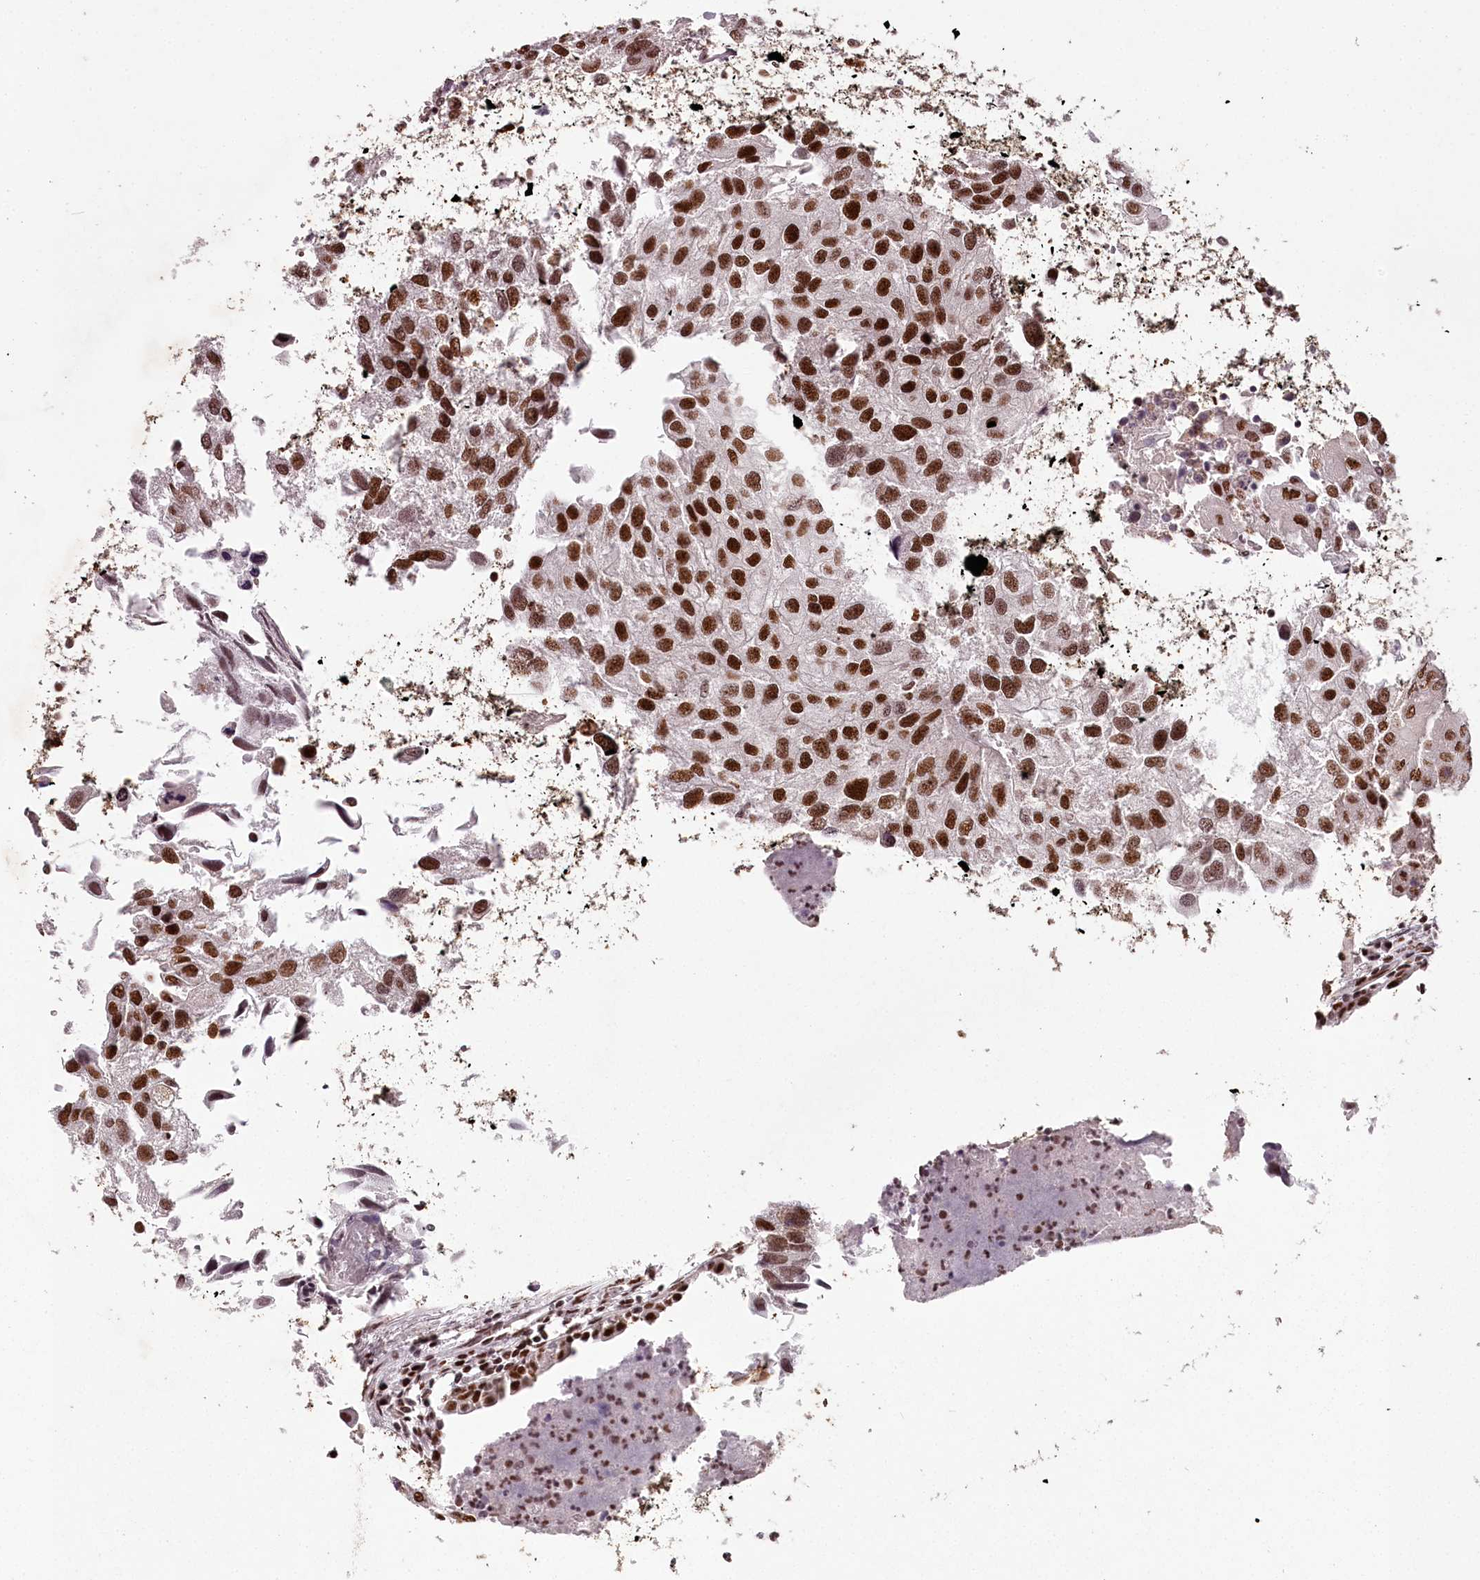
{"staining": {"intensity": "strong", "quantity": ">75%", "location": "nuclear"}, "tissue": "urothelial cancer", "cell_type": "Tumor cells", "image_type": "cancer", "snomed": [{"axis": "morphology", "description": "Urothelial carcinoma, High grade"}, {"axis": "topography", "description": "Urinary bladder"}], "caption": "A high amount of strong nuclear positivity is appreciated in about >75% of tumor cells in high-grade urothelial carcinoma tissue.", "gene": "PSPC1", "patient": {"sex": "female", "age": 85}}